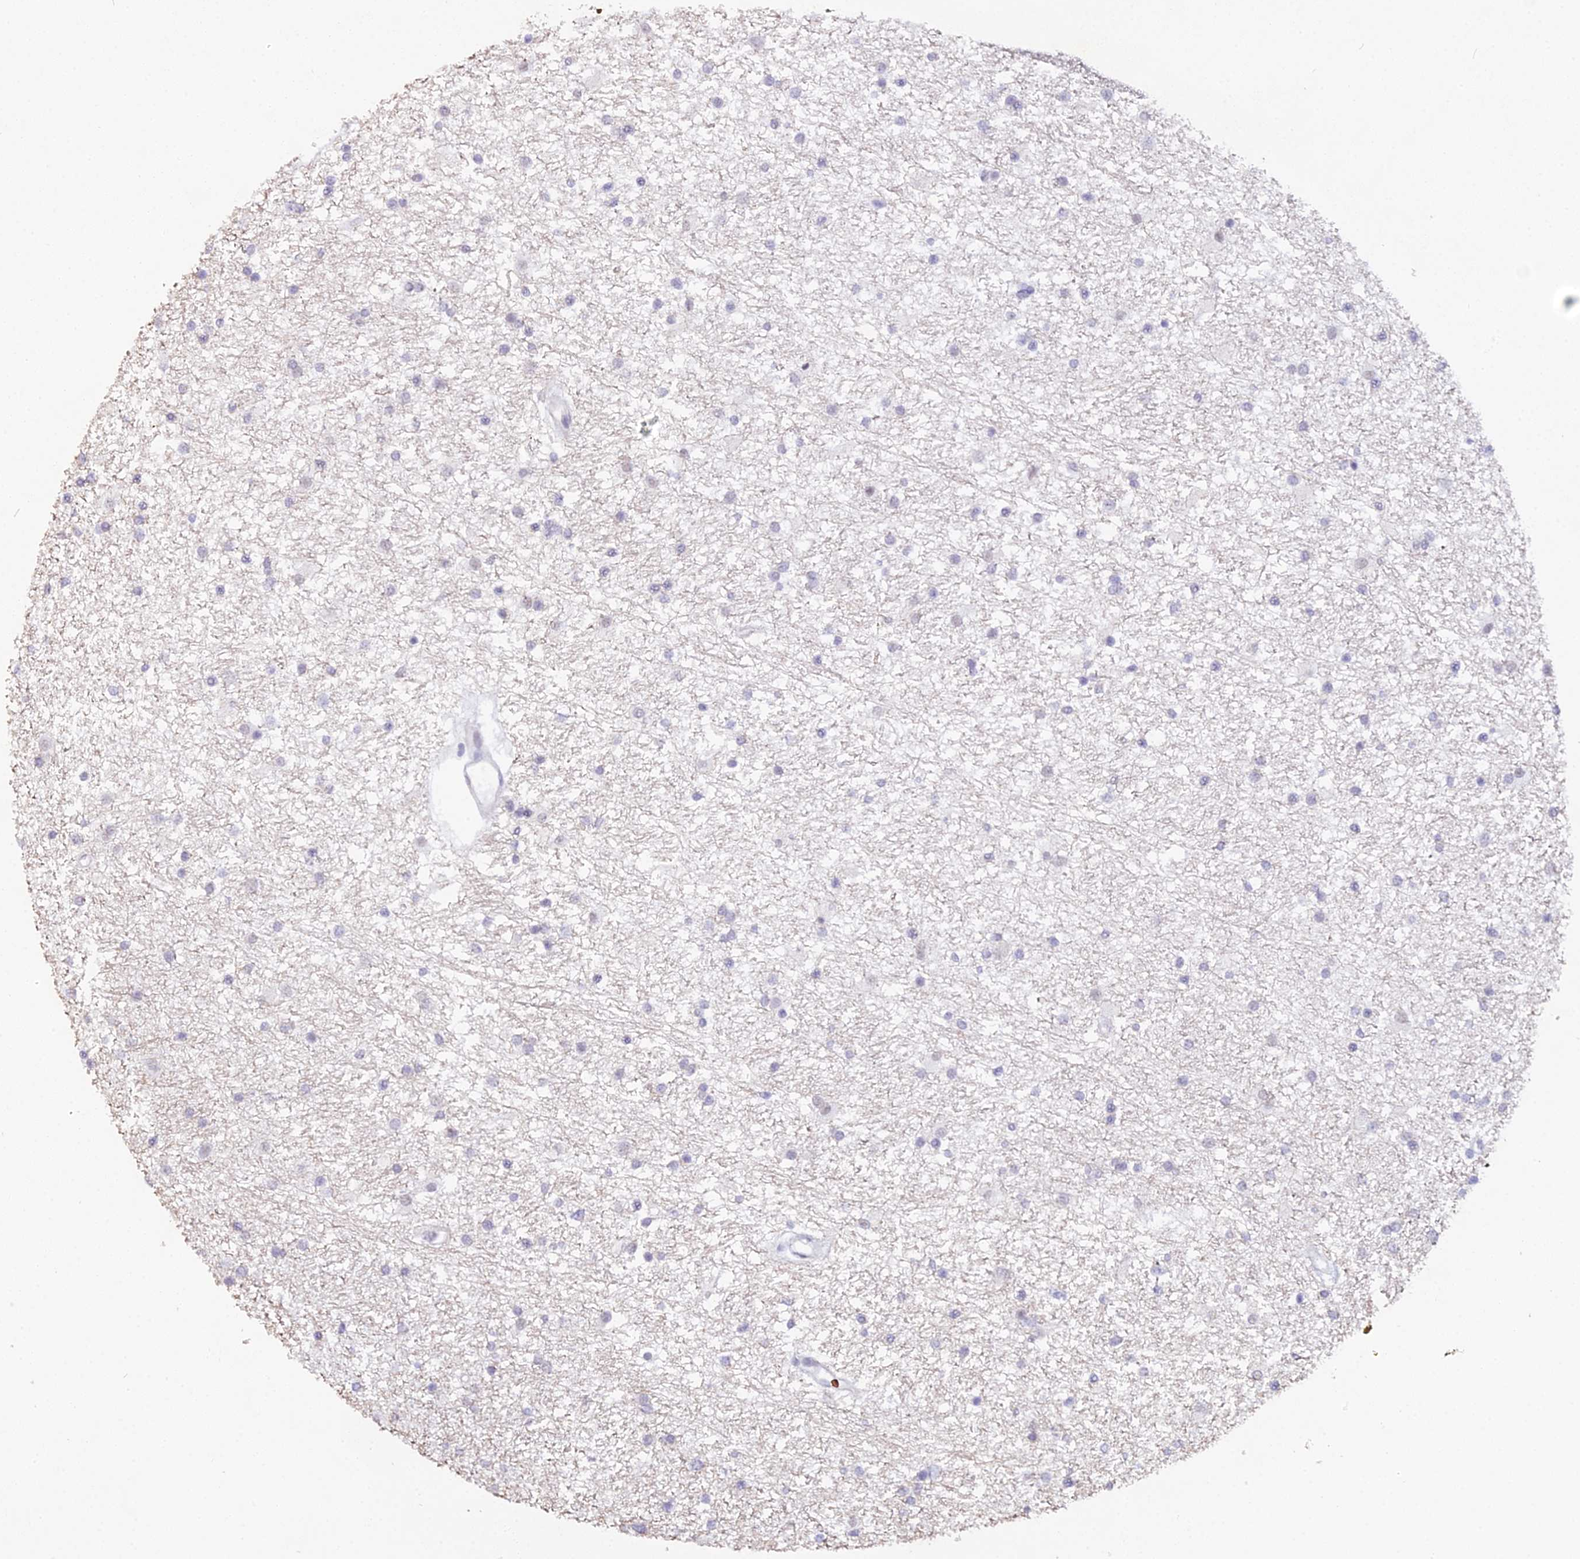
{"staining": {"intensity": "negative", "quantity": "none", "location": "none"}, "tissue": "glioma", "cell_type": "Tumor cells", "image_type": "cancer", "snomed": [{"axis": "morphology", "description": "Glioma, malignant, High grade"}, {"axis": "topography", "description": "Brain"}], "caption": "Photomicrograph shows no protein staining in tumor cells of glioma tissue.", "gene": "CFAP45", "patient": {"sex": "male", "age": 77}}